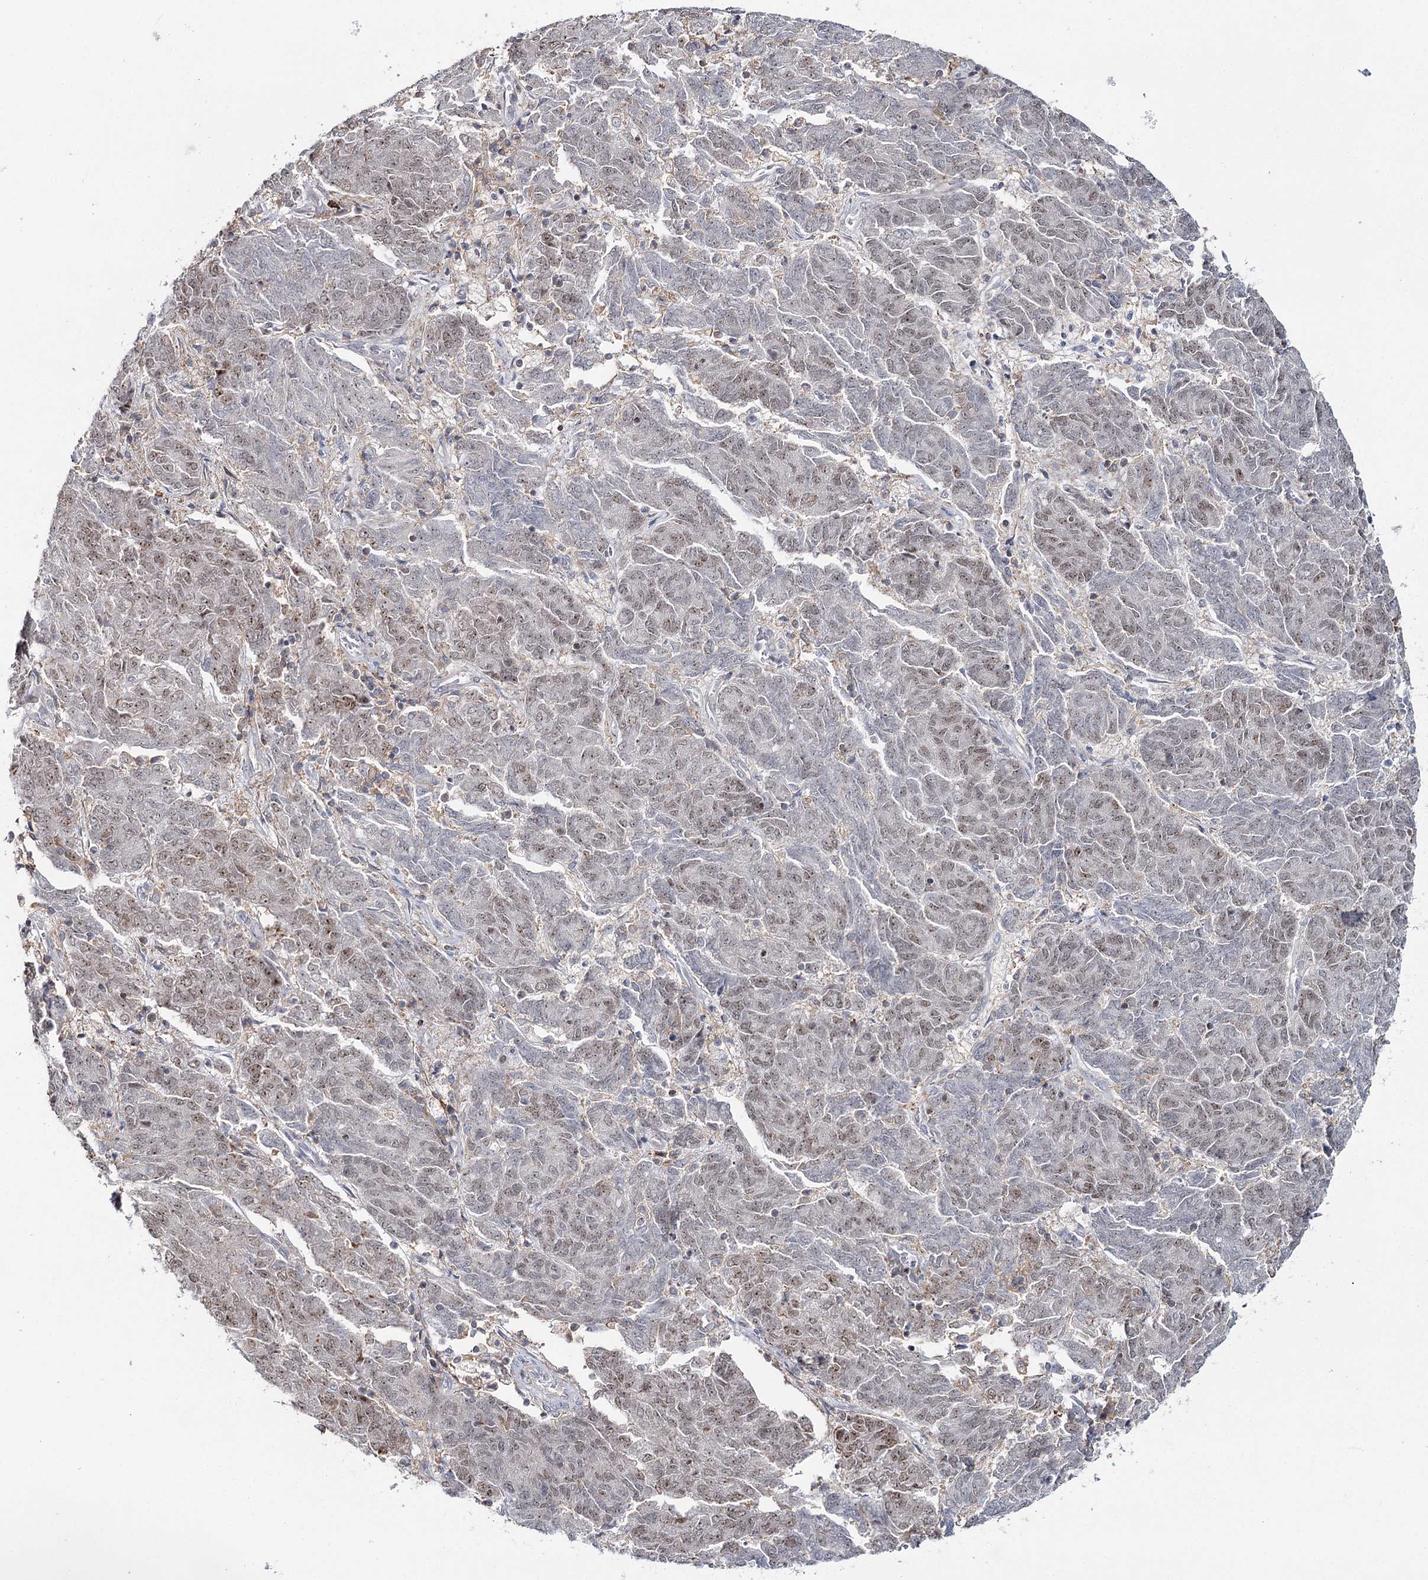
{"staining": {"intensity": "weak", "quantity": "25%-75%", "location": "nuclear"}, "tissue": "endometrial cancer", "cell_type": "Tumor cells", "image_type": "cancer", "snomed": [{"axis": "morphology", "description": "Adenocarcinoma, NOS"}, {"axis": "topography", "description": "Endometrium"}], "caption": "Weak nuclear positivity for a protein is appreciated in approximately 25%-75% of tumor cells of endometrial cancer (adenocarcinoma) using IHC.", "gene": "ZC3H8", "patient": {"sex": "female", "age": 80}}